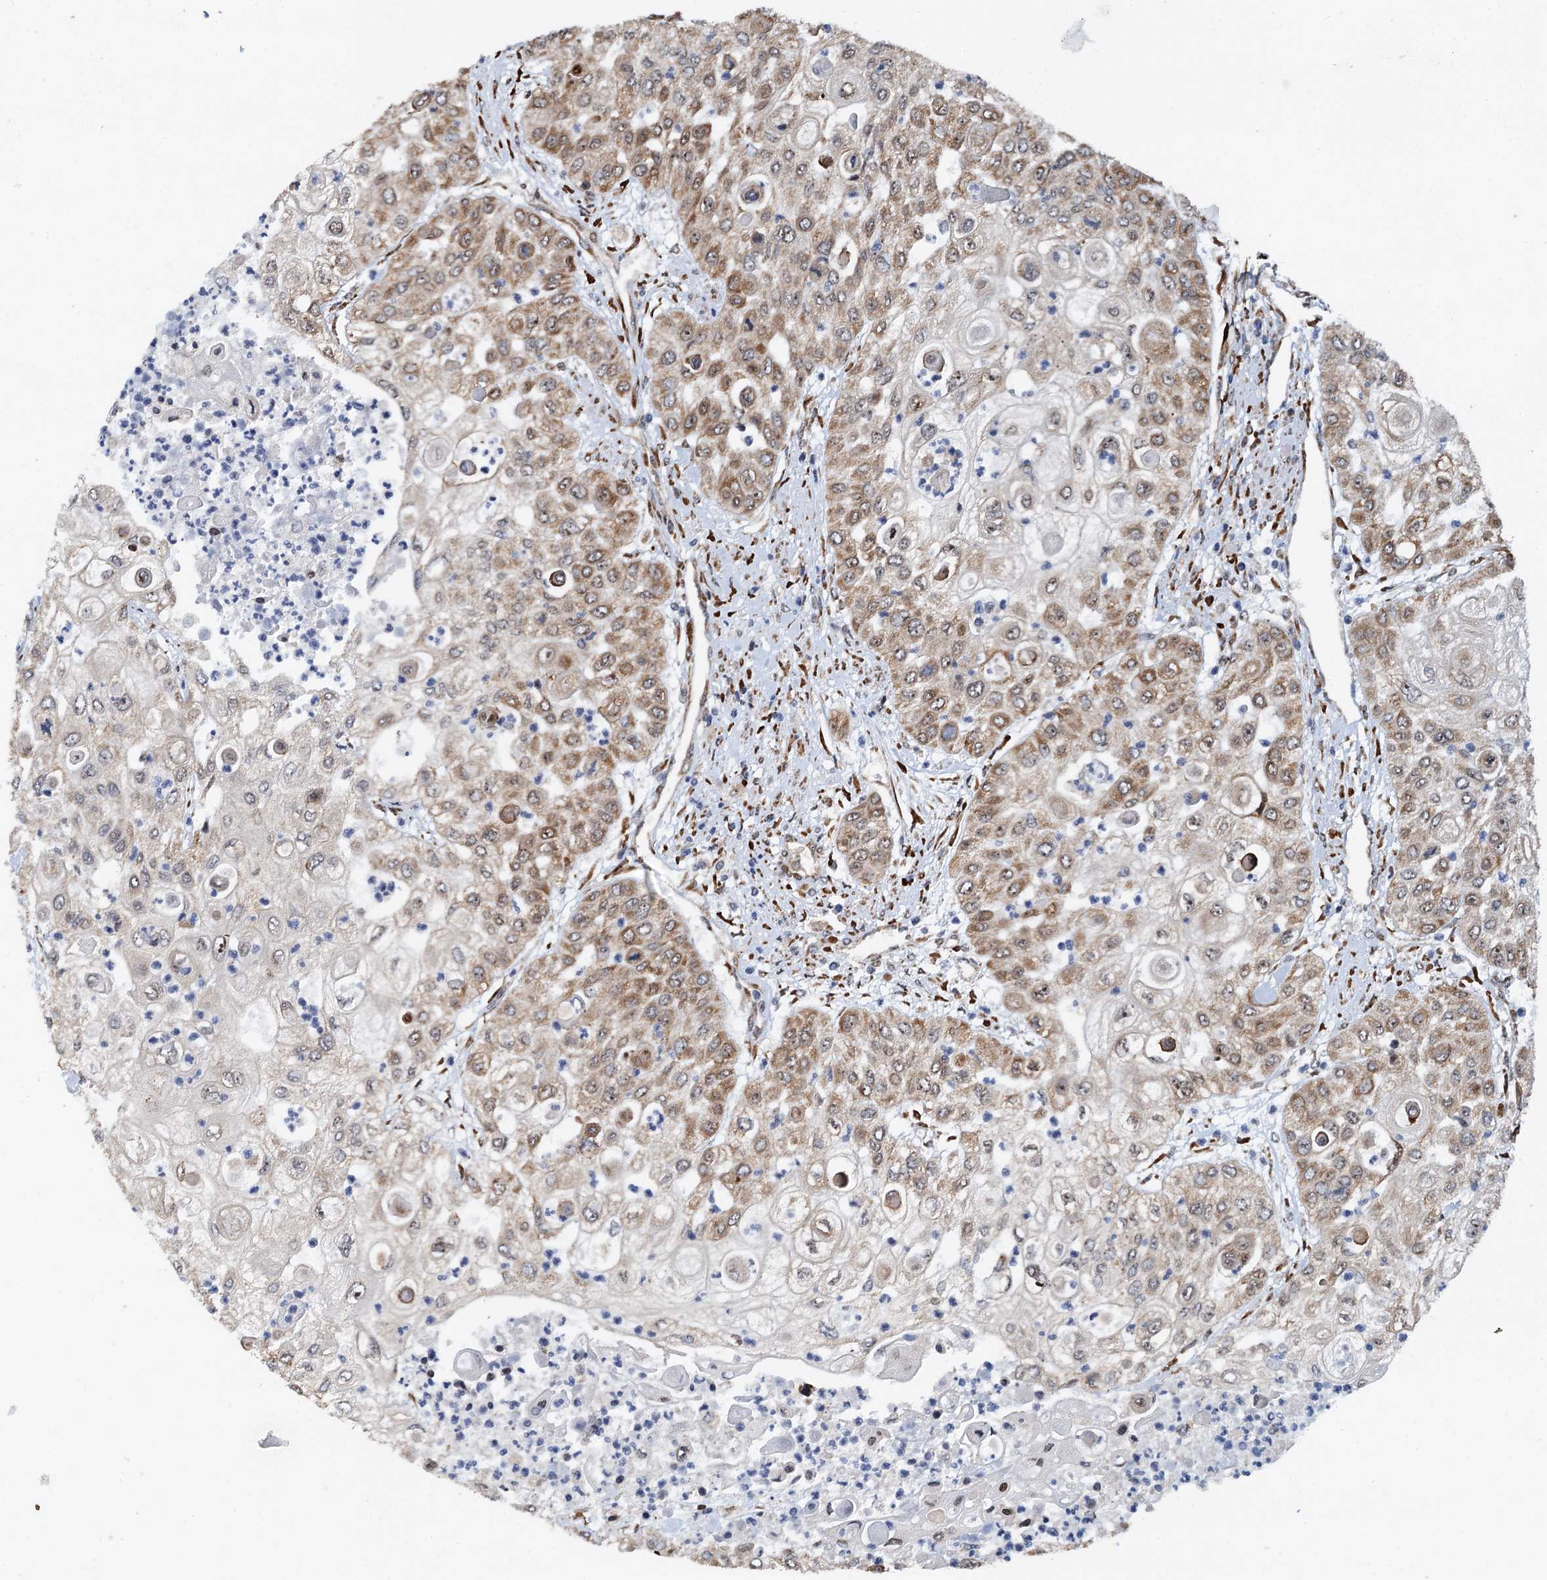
{"staining": {"intensity": "moderate", "quantity": "25%-75%", "location": "cytoplasmic/membranous"}, "tissue": "urothelial cancer", "cell_type": "Tumor cells", "image_type": "cancer", "snomed": [{"axis": "morphology", "description": "Urothelial carcinoma, High grade"}, {"axis": "topography", "description": "Urinary bladder"}], "caption": "An IHC image of tumor tissue is shown. Protein staining in brown shows moderate cytoplasmic/membranous positivity in urothelial carcinoma (high-grade) within tumor cells.", "gene": "DNAJC21", "patient": {"sex": "female", "age": 79}}